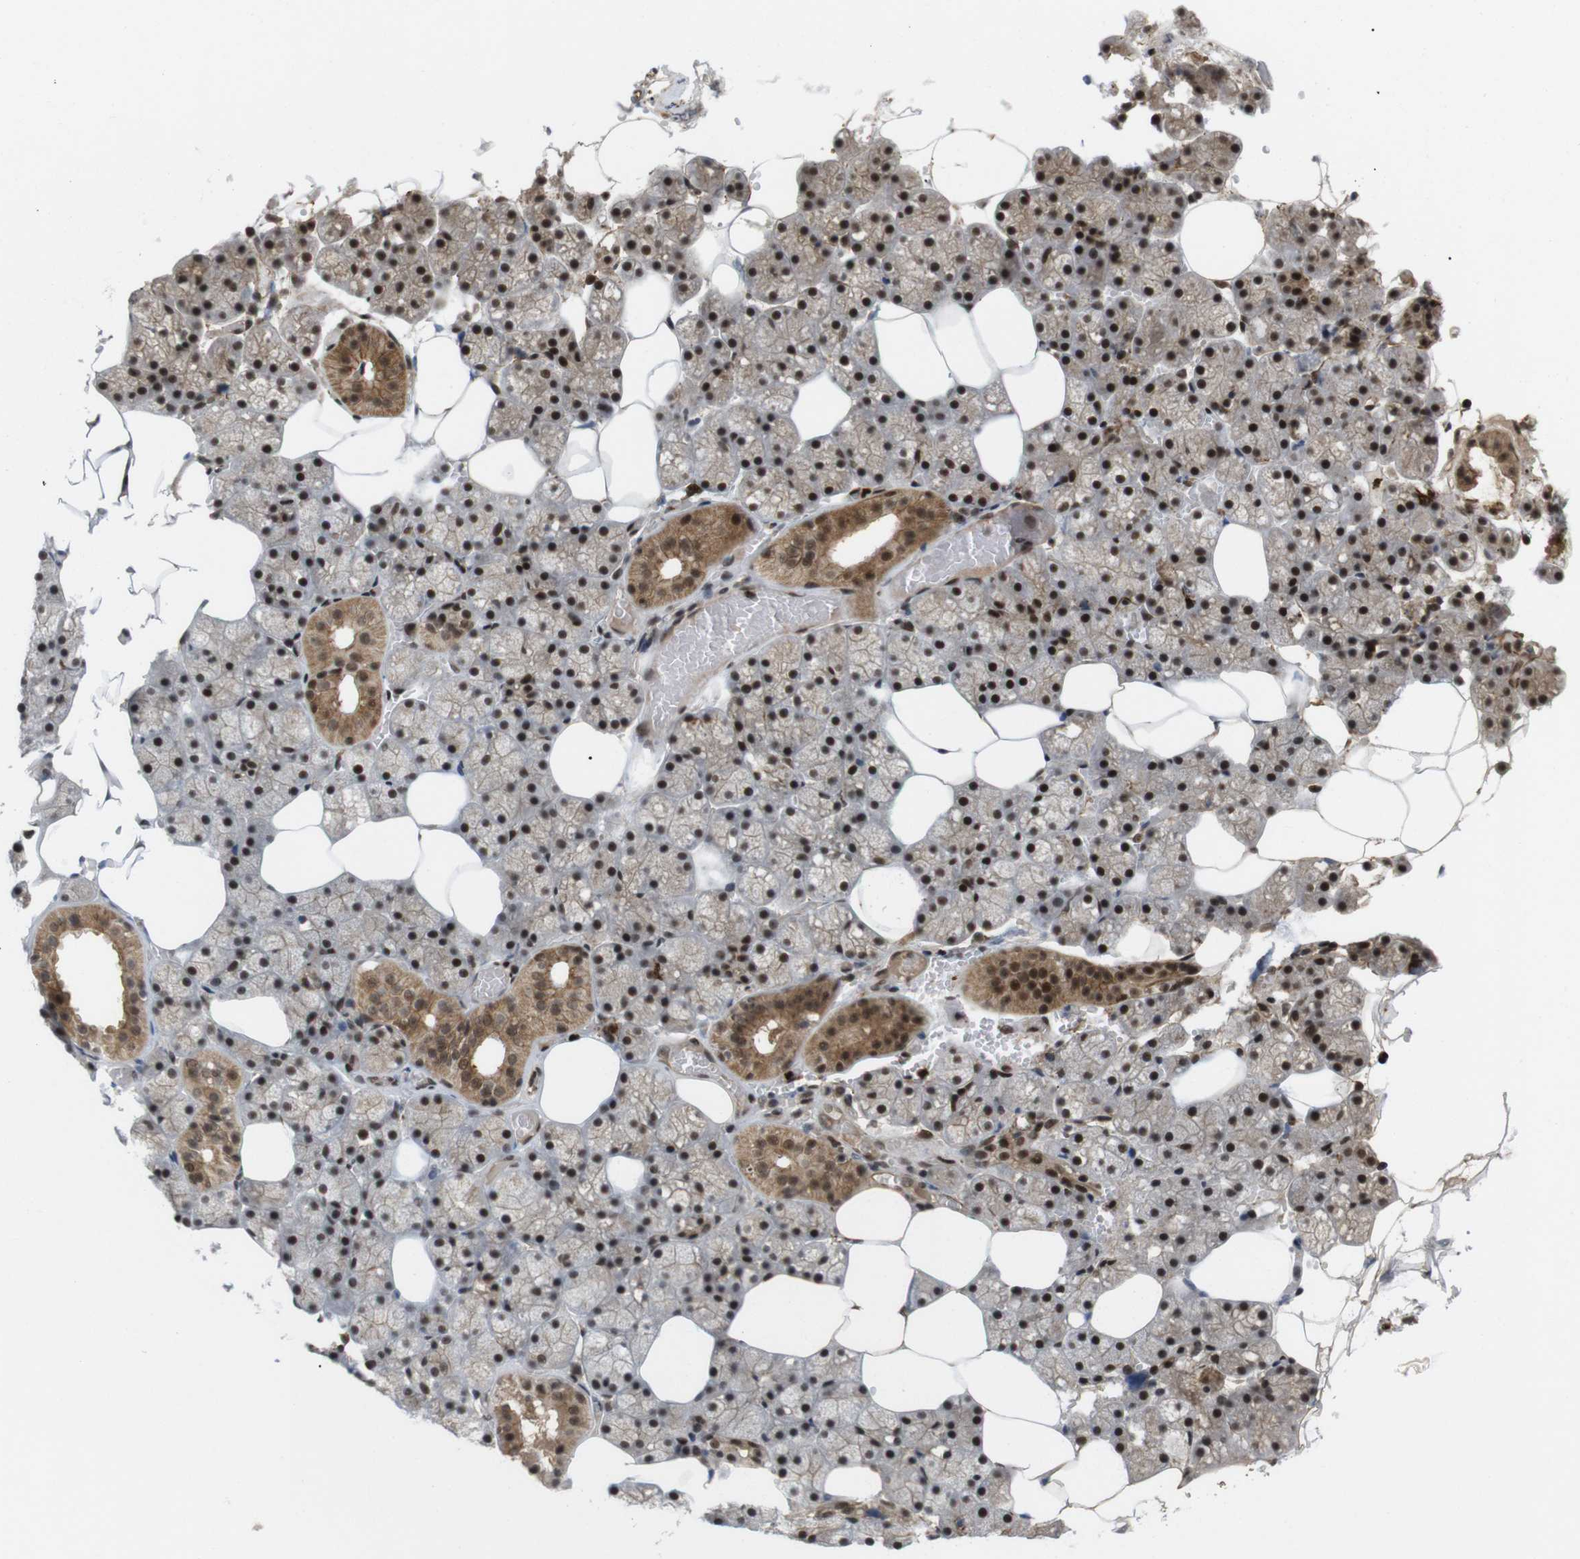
{"staining": {"intensity": "strong", "quantity": ">75%", "location": "cytoplasmic/membranous,nuclear"}, "tissue": "salivary gland", "cell_type": "Glandular cells", "image_type": "normal", "snomed": [{"axis": "morphology", "description": "Normal tissue, NOS"}, {"axis": "topography", "description": "Salivary gland"}], "caption": "Immunohistochemical staining of unremarkable human salivary gland demonstrates strong cytoplasmic/membranous,nuclear protein staining in about >75% of glandular cells.", "gene": "SP2", "patient": {"sex": "male", "age": 62}}